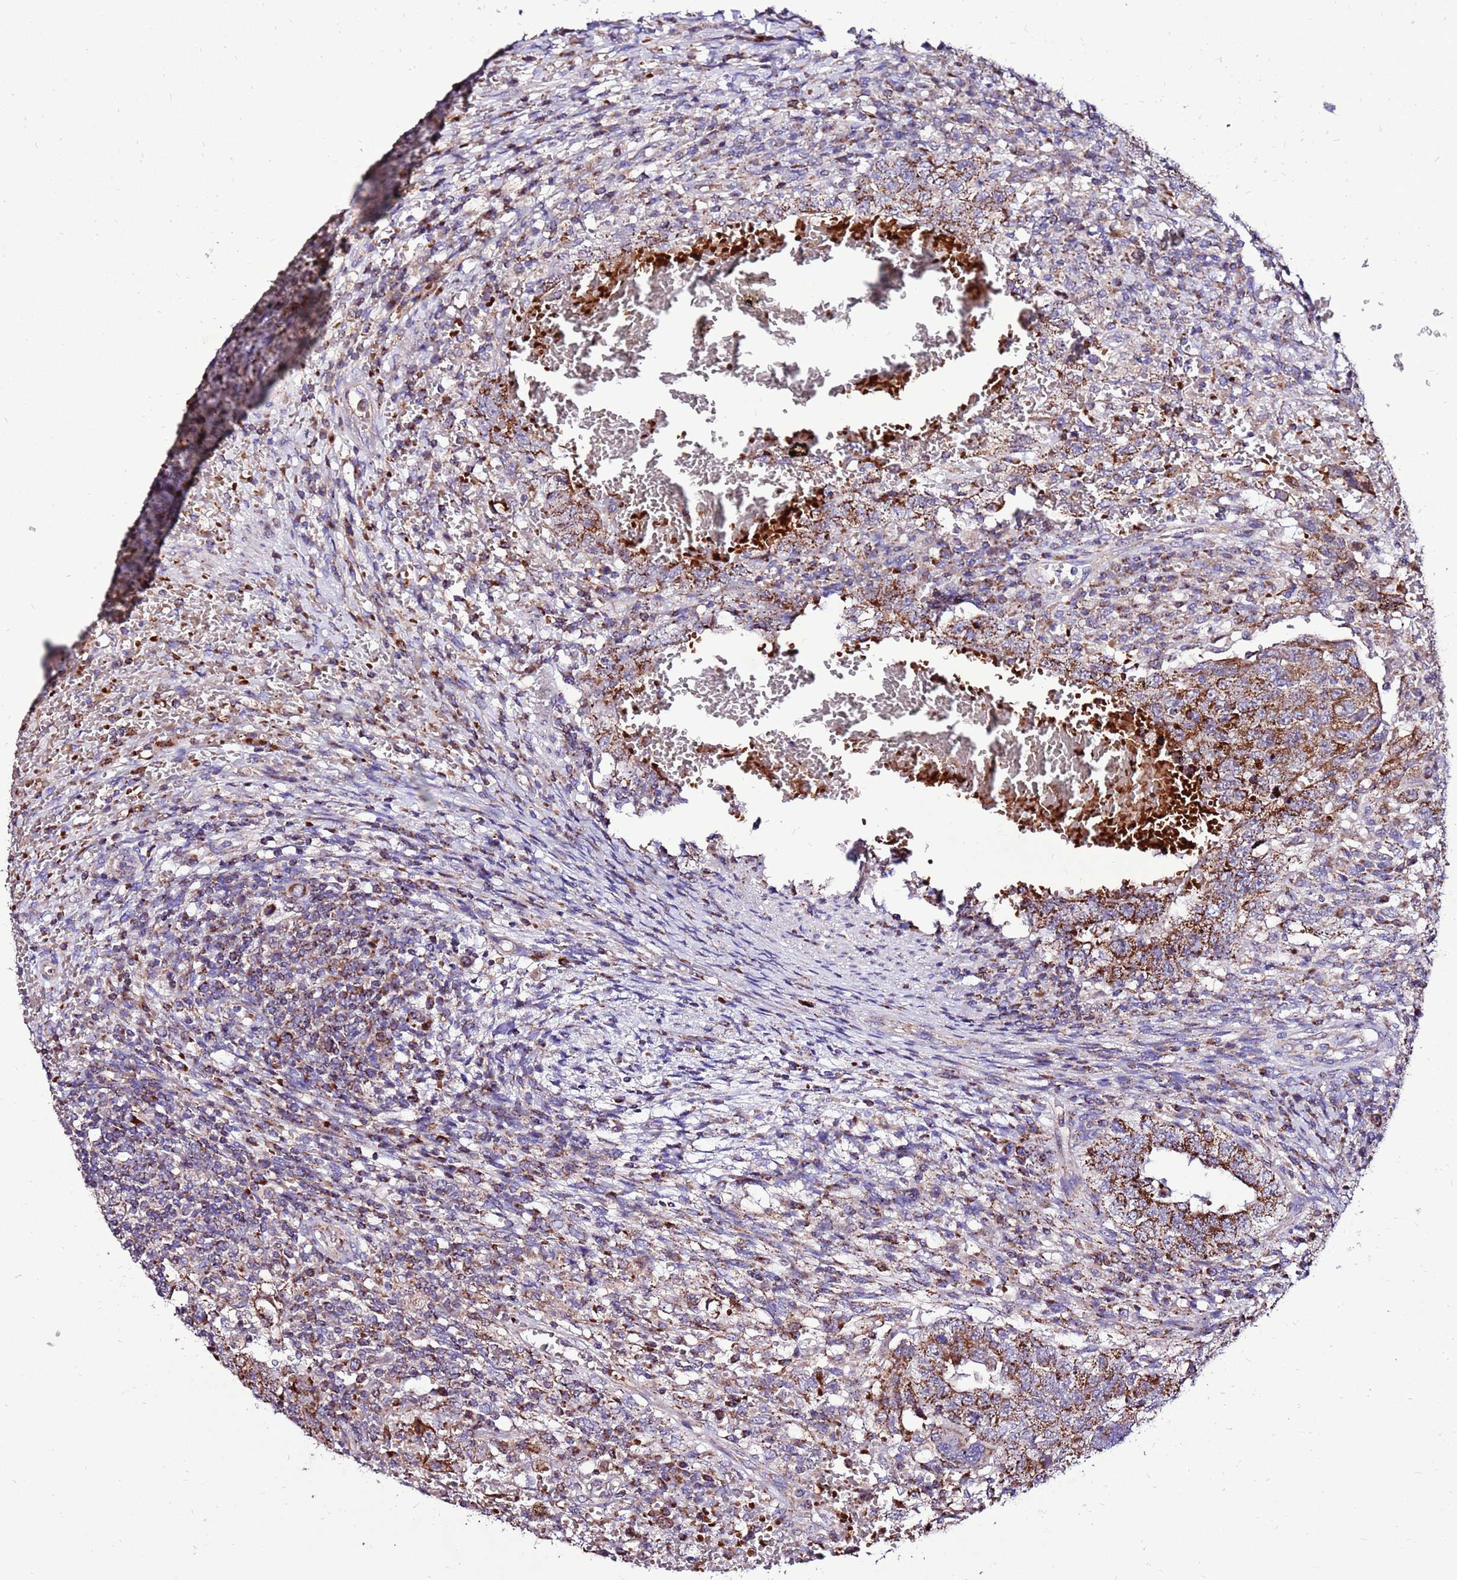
{"staining": {"intensity": "moderate", "quantity": ">75%", "location": "cytoplasmic/membranous"}, "tissue": "testis cancer", "cell_type": "Tumor cells", "image_type": "cancer", "snomed": [{"axis": "morphology", "description": "Carcinoma, Embryonal, NOS"}, {"axis": "topography", "description": "Testis"}], "caption": "The immunohistochemical stain shows moderate cytoplasmic/membranous staining in tumor cells of testis embryonal carcinoma tissue.", "gene": "SPSB3", "patient": {"sex": "male", "age": 26}}